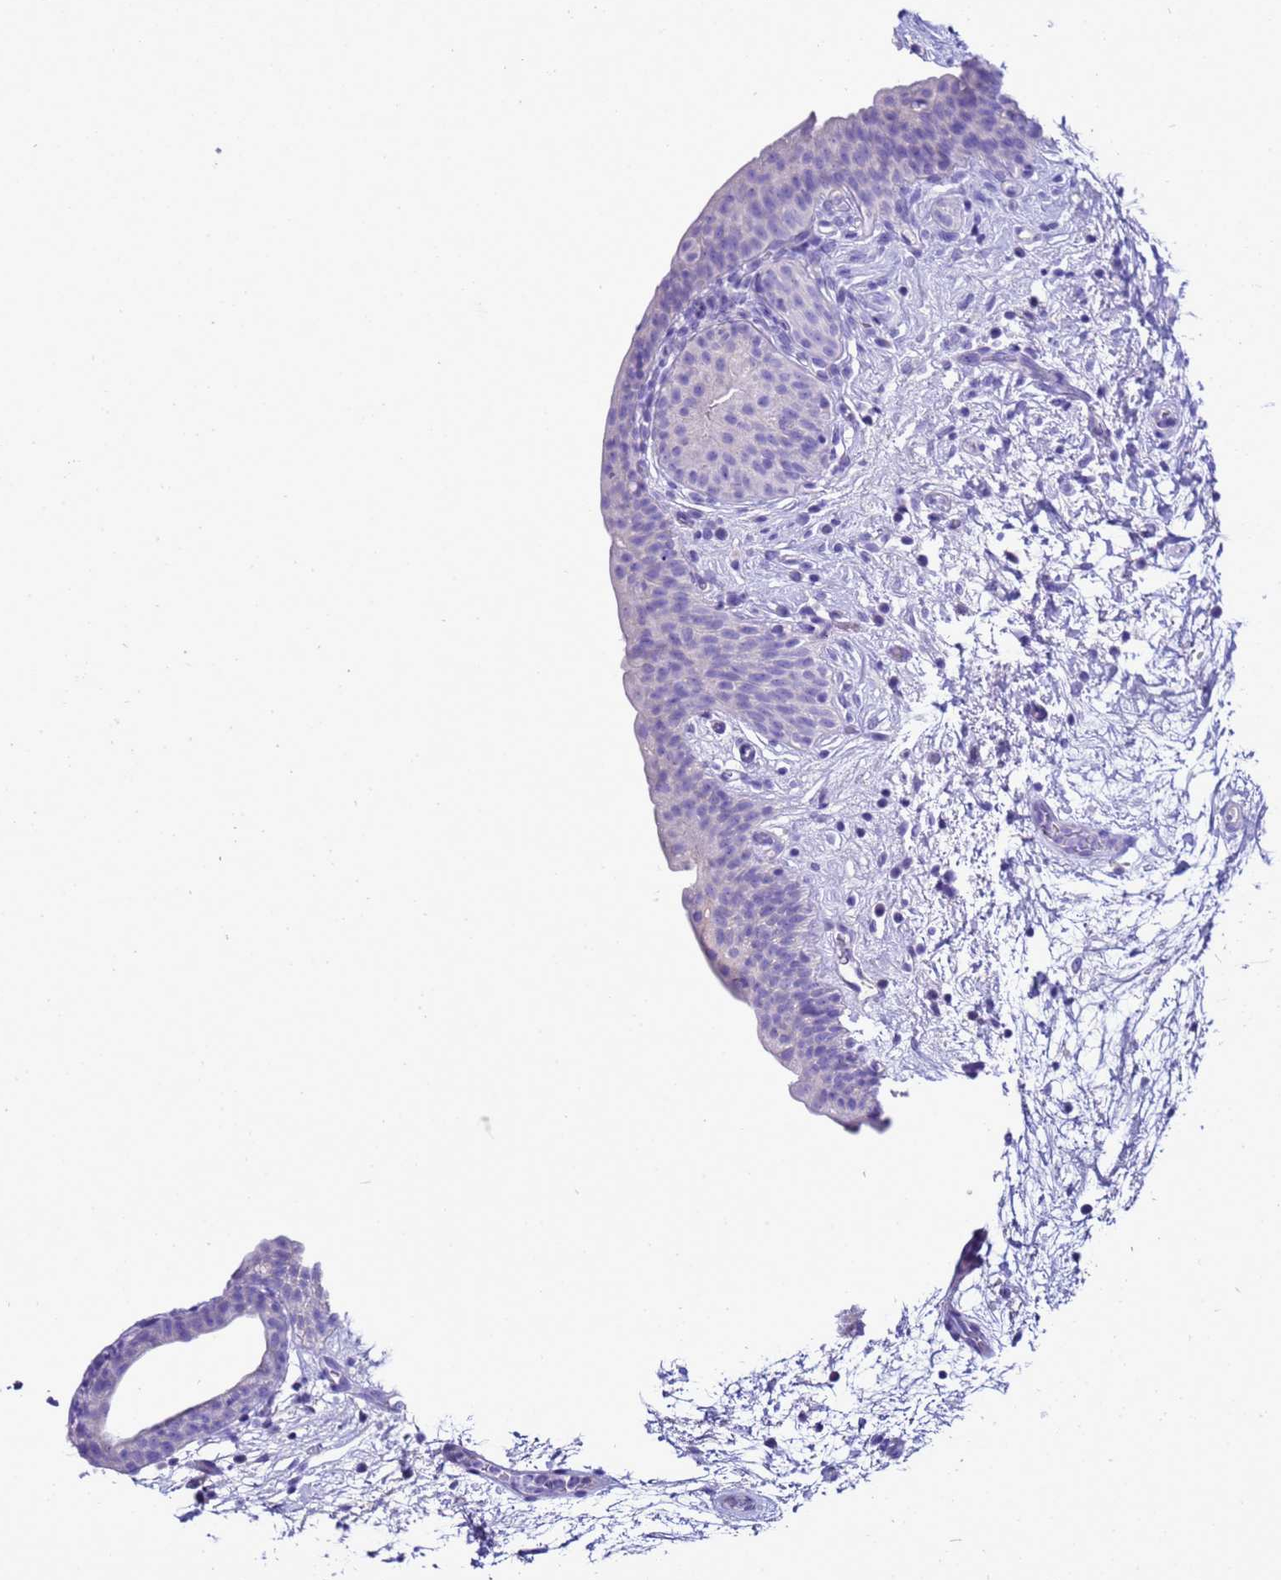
{"staining": {"intensity": "negative", "quantity": "none", "location": "none"}, "tissue": "urinary bladder", "cell_type": "Urothelial cells", "image_type": "normal", "snomed": [{"axis": "morphology", "description": "Normal tissue, NOS"}, {"axis": "topography", "description": "Urinary bladder"}], "caption": "This micrograph is of benign urinary bladder stained with IHC to label a protein in brown with the nuclei are counter-stained blue. There is no staining in urothelial cells. (DAB (3,3'-diaminobenzidine) immunohistochemistry (IHC) with hematoxylin counter stain).", "gene": "BEST2", "patient": {"sex": "male", "age": 83}}